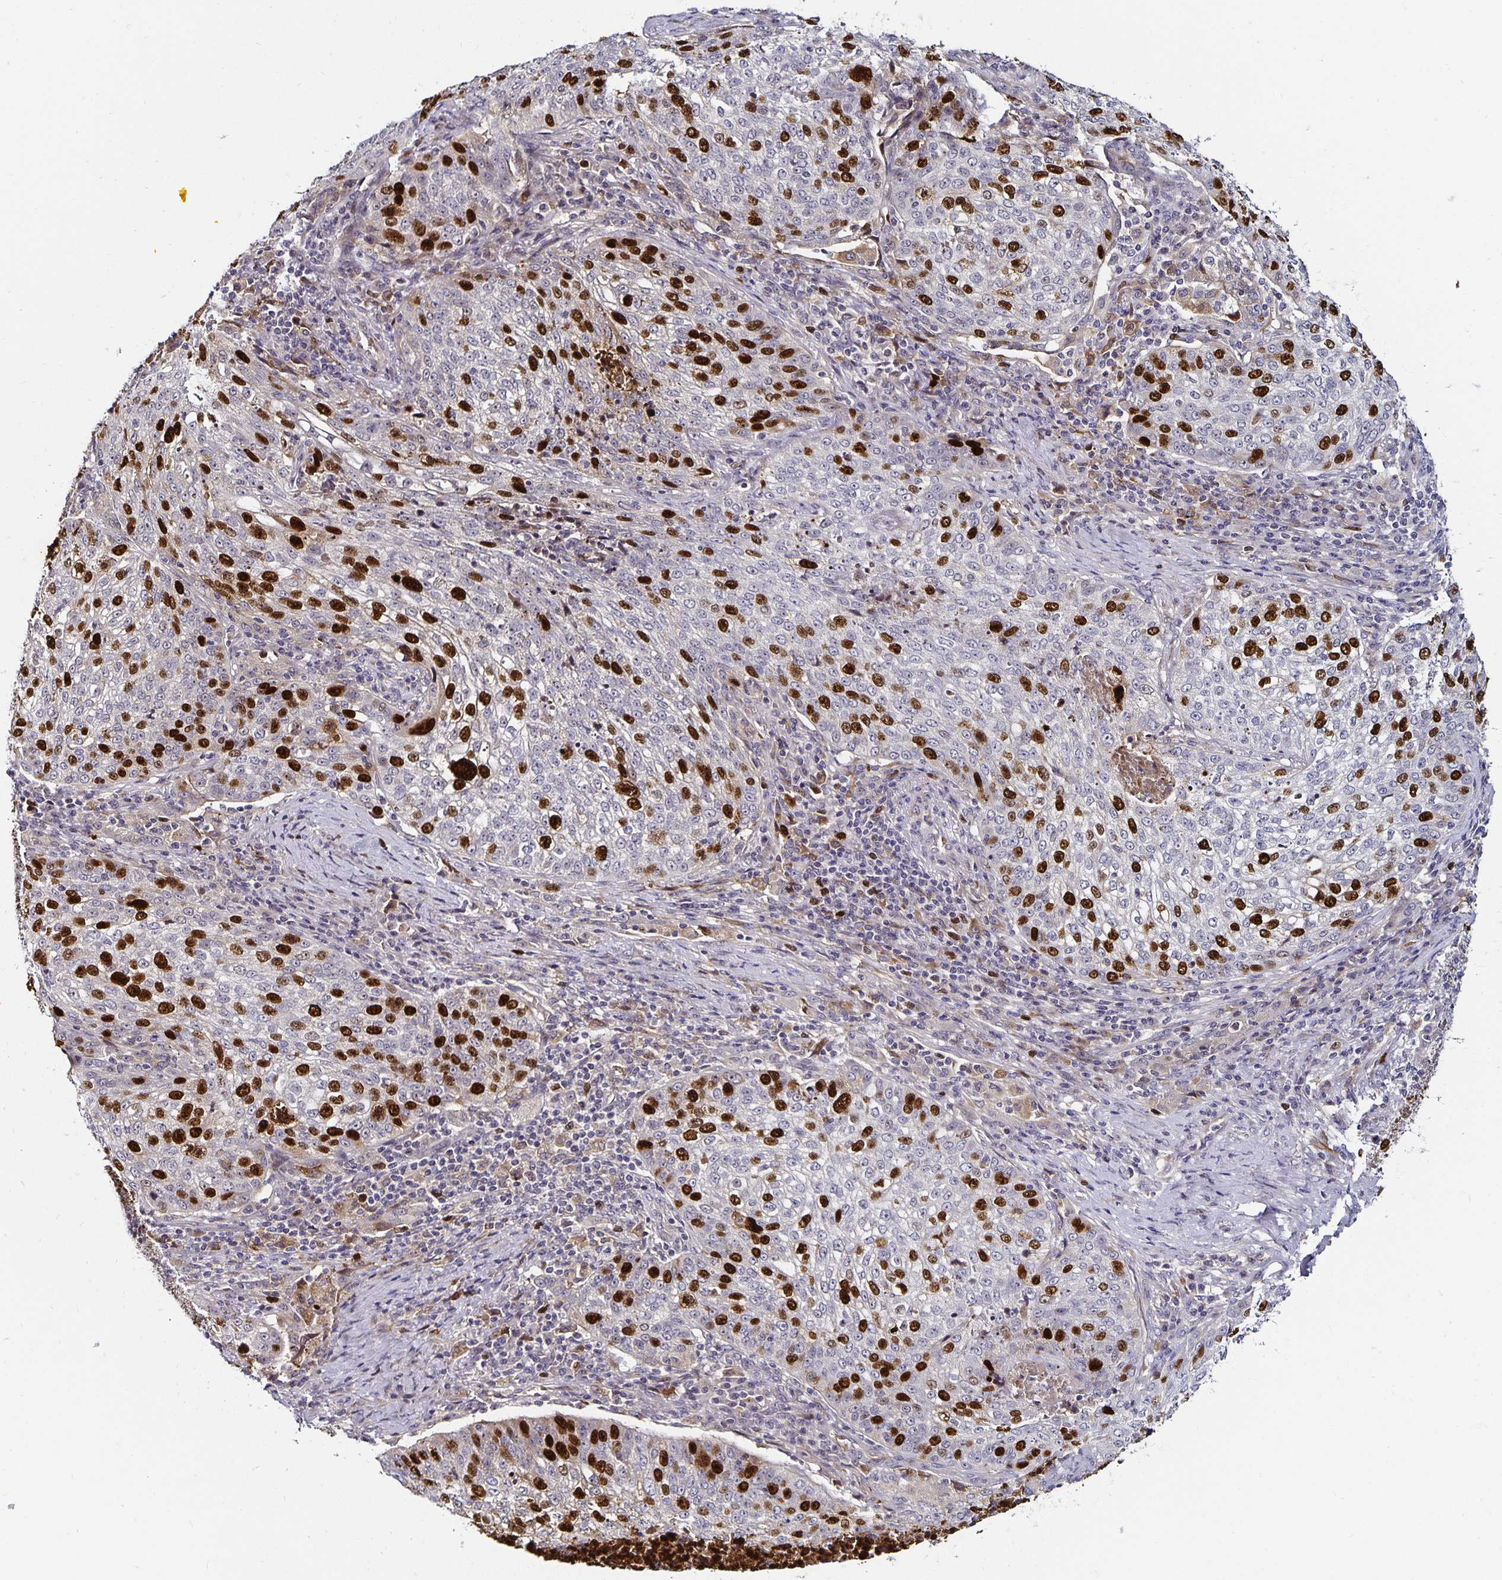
{"staining": {"intensity": "strong", "quantity": "25%-75%", "location": "nuclear"}, "tissue": "lung cancer", "cell_type": "Tumor cells", "image_type": "cancer", "snomed": [{"axis": "morphology", "description": "Squamous cell carcinoma, NOS"}, {"axis": "topography", "description": "Lung"}], "caption": "Immunohistochemical staining of lung cancer (squamous cell carcinoma) exhibits high levels of strong nuclear expression in approximately 25%-75% of tumor cells.", "gene": "ANLN", "patient": {"sex": "male", "age": 63}}